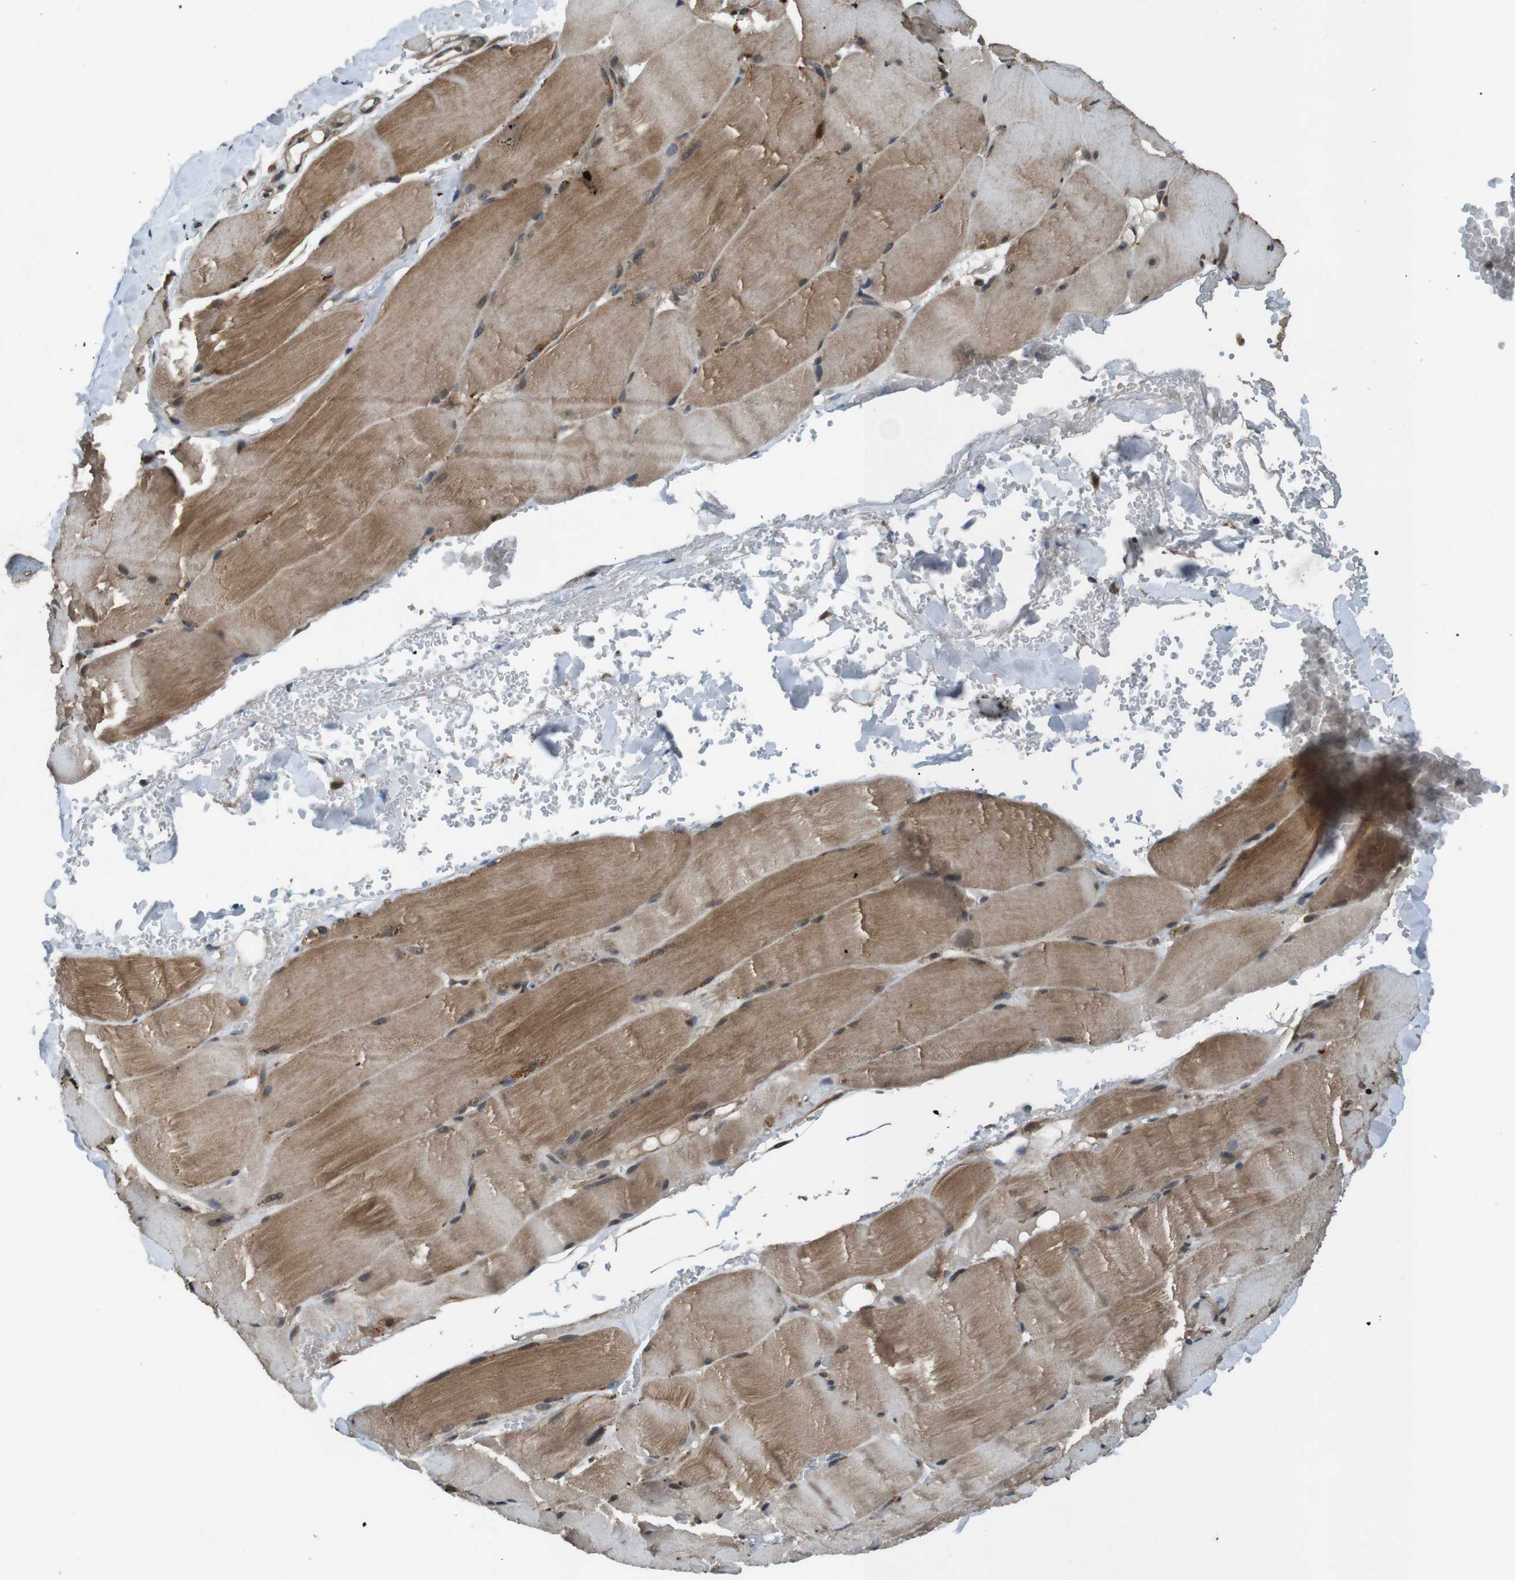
{"staining": {"intensity": "moderate", "quantity": ">75%", "location": "cytoplasmic/membranous"}, "tissue": "skeletal muscle", "cell_type": "Myocytes", "image_type": "normal", "snomed": [{"axis": "morphology", "description": "Normal tissue, NOS"}, {"axis": "topography", "description": "Skin"}, {"axis": "topography", "description": "Skeletal muscle"}], "caption": "A brown stain highlights moderate cytoplasmic/membranous staining of a protein in myocytes of benign human skeletal muscle. (DAB (3,3'-diaminobenzidine) IHC, brown staining for protein, blue staining for nuclei).", "gene": "SOCS1", "patient": {"sex": "male", "age": 83}}